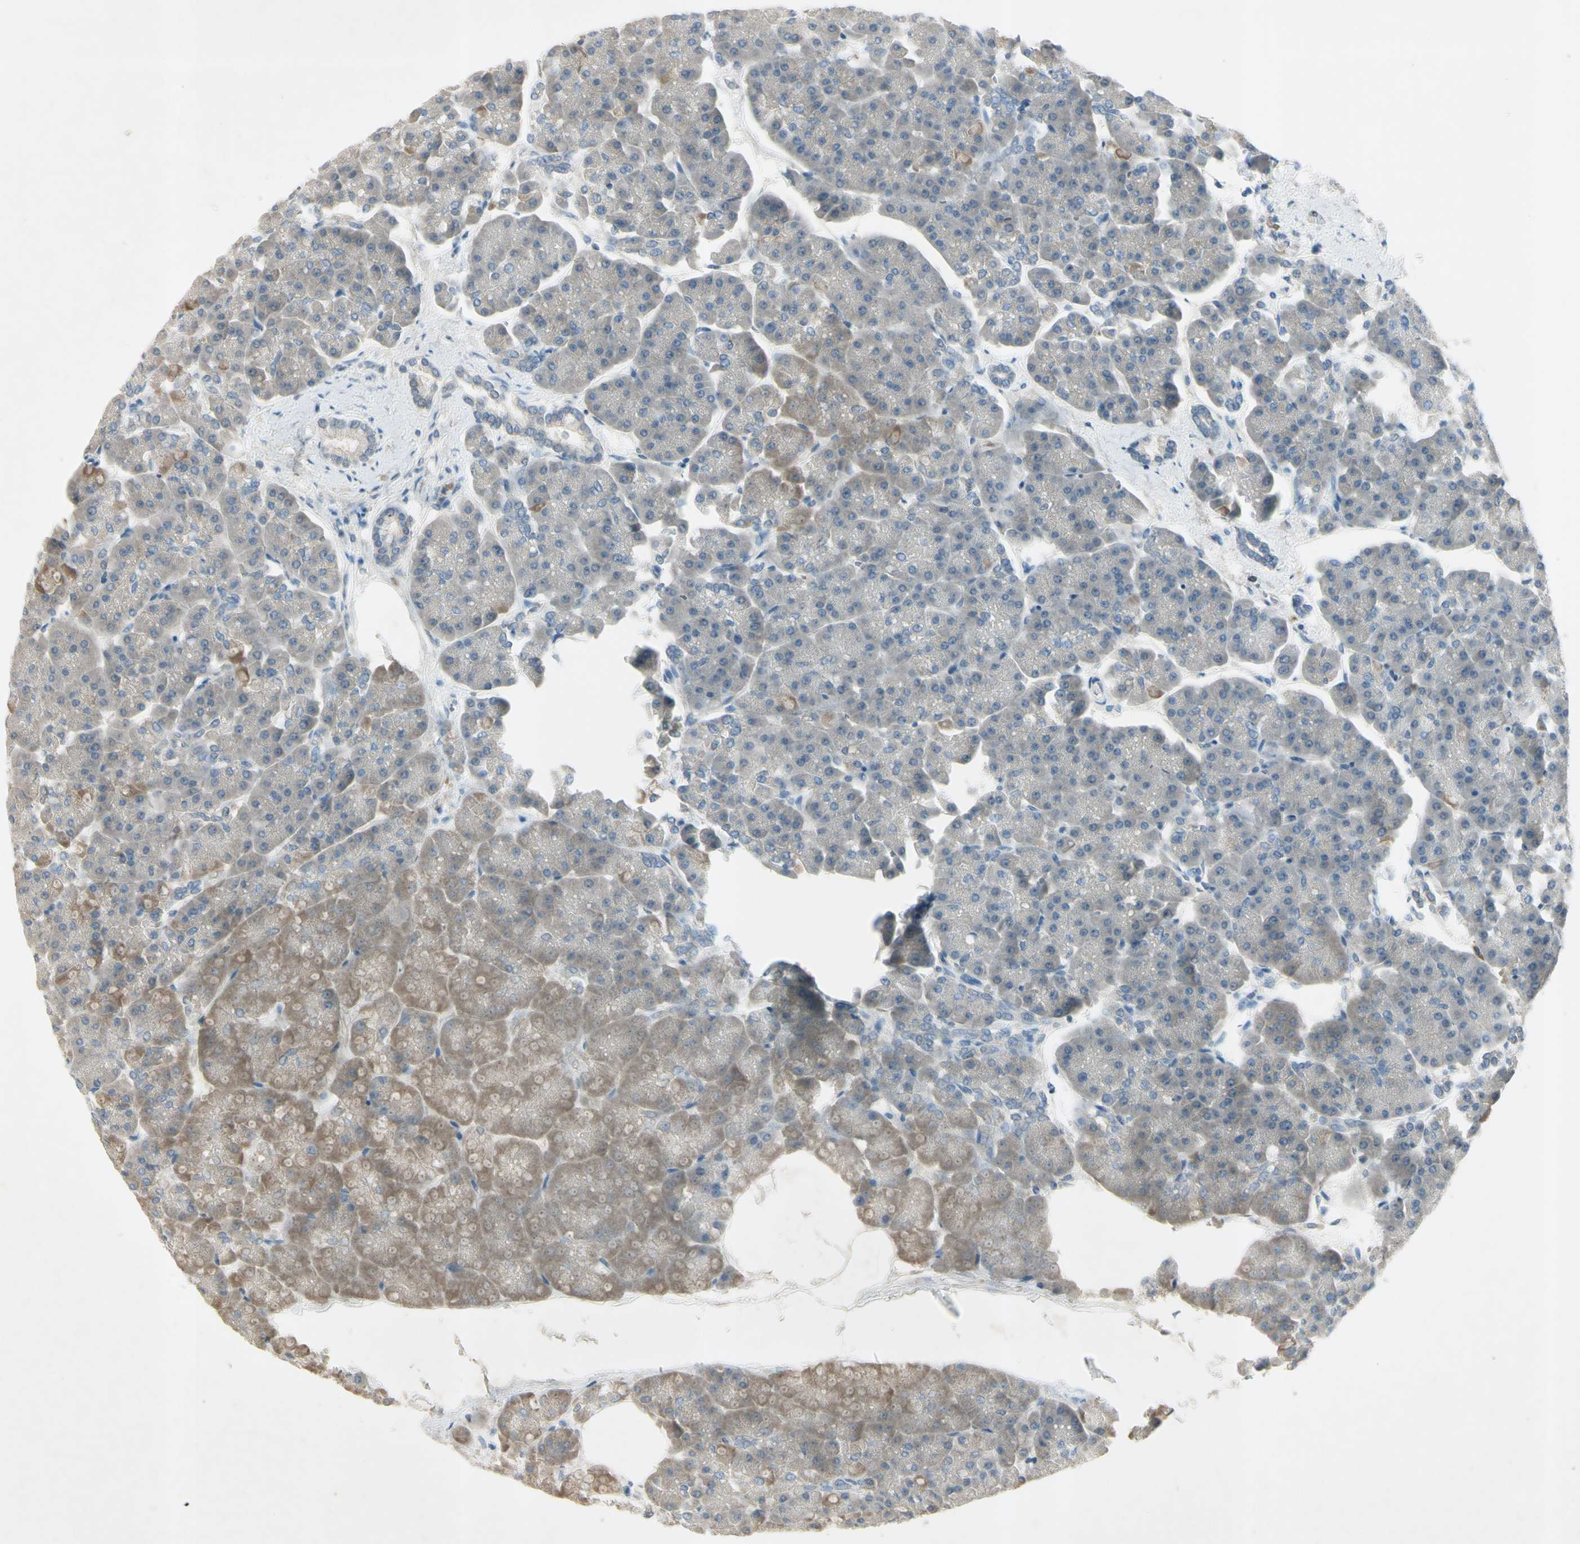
{"staining": {"intensity": "moderate", "quantity": "25%-75%", "location": "cytoplasmic/membranous"}, "tissue": "pancreas", "cell_type": "Exocrine glandular cells", "image_type": "normal", "snomed": [{"axis": "morphology", "description": "Normal tissue, NOS"}, {"axis": "topography", "description": "Pancreas"}], "caption": "Immunohistochemistry staining of normal pancreas, which exhibits medium levels of moderate cytoplasmic/membranous expression in approximately 25%-75% of exocrine glandular cells indicating moderate cytoplasmic/membranous protein staining. The staining was performed using DAB (3,3'-diaminobenzidine) (brown) for protein detection and nuclei were counterstained in hematoxylin (blue).", "gene": "AATK", "patient": {"sex": "female", "age": 70}}